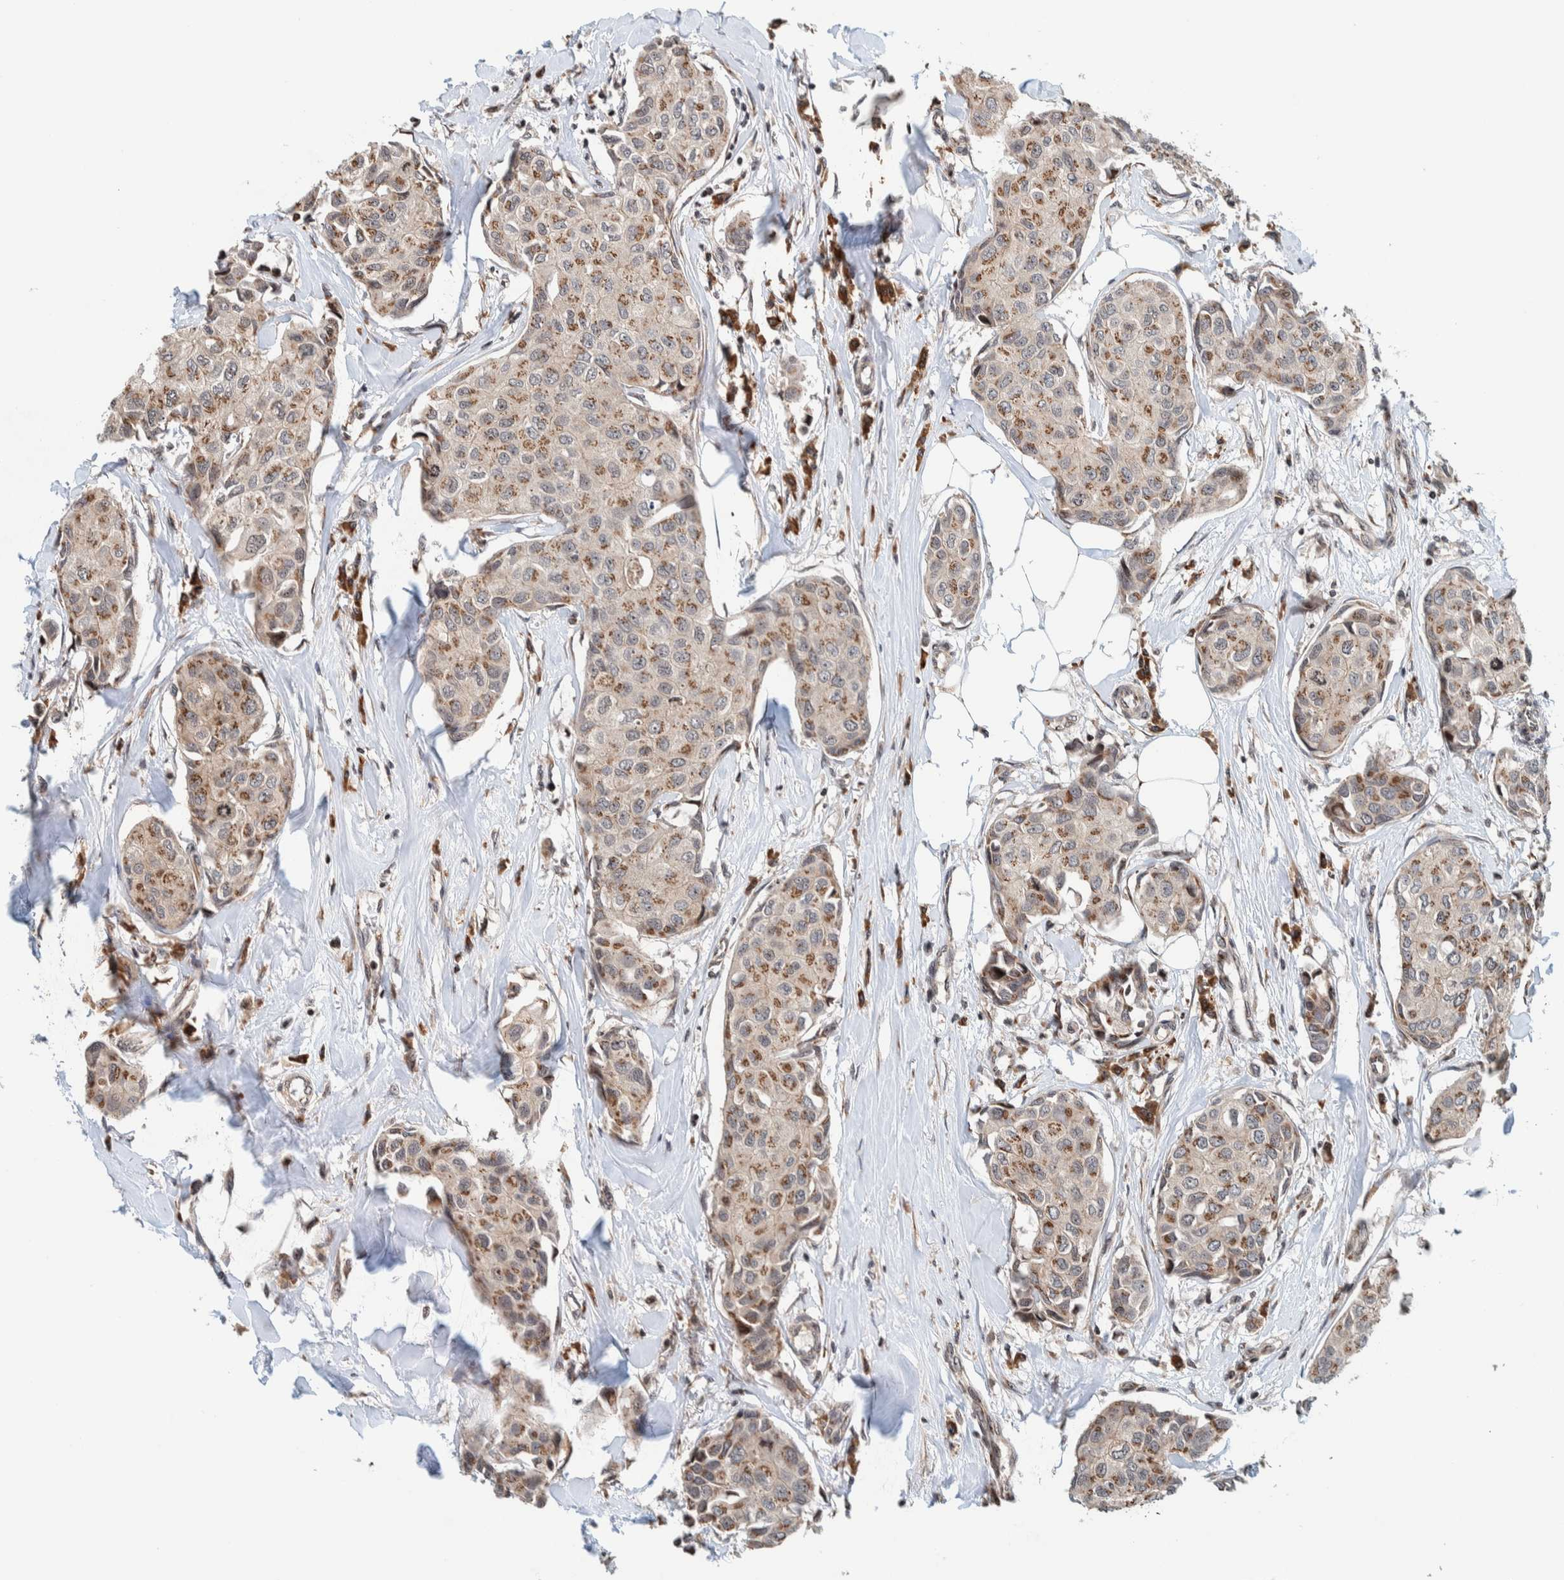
{"staining": {"intensity": "moderate", "quantity": ">75%", "location": "cytoplasmic/membranous"}, "tissue": "breast cancer", "cell_type": "Tumor cells", "image_type": "cancer", "snomed": [{"axis": "morphology", "description": "Duct carcinoma"}, {"axis": "topography", "description": "Breast"}], "caption": "IHC (DAB) staining of human intraductal carcinoma (breast) reveals moderate cytoplasmic/membranous protein staining in about >75% of tumor cells.", "gene": "CCDC182", "patient": {"sex": "female", "age": 80}}